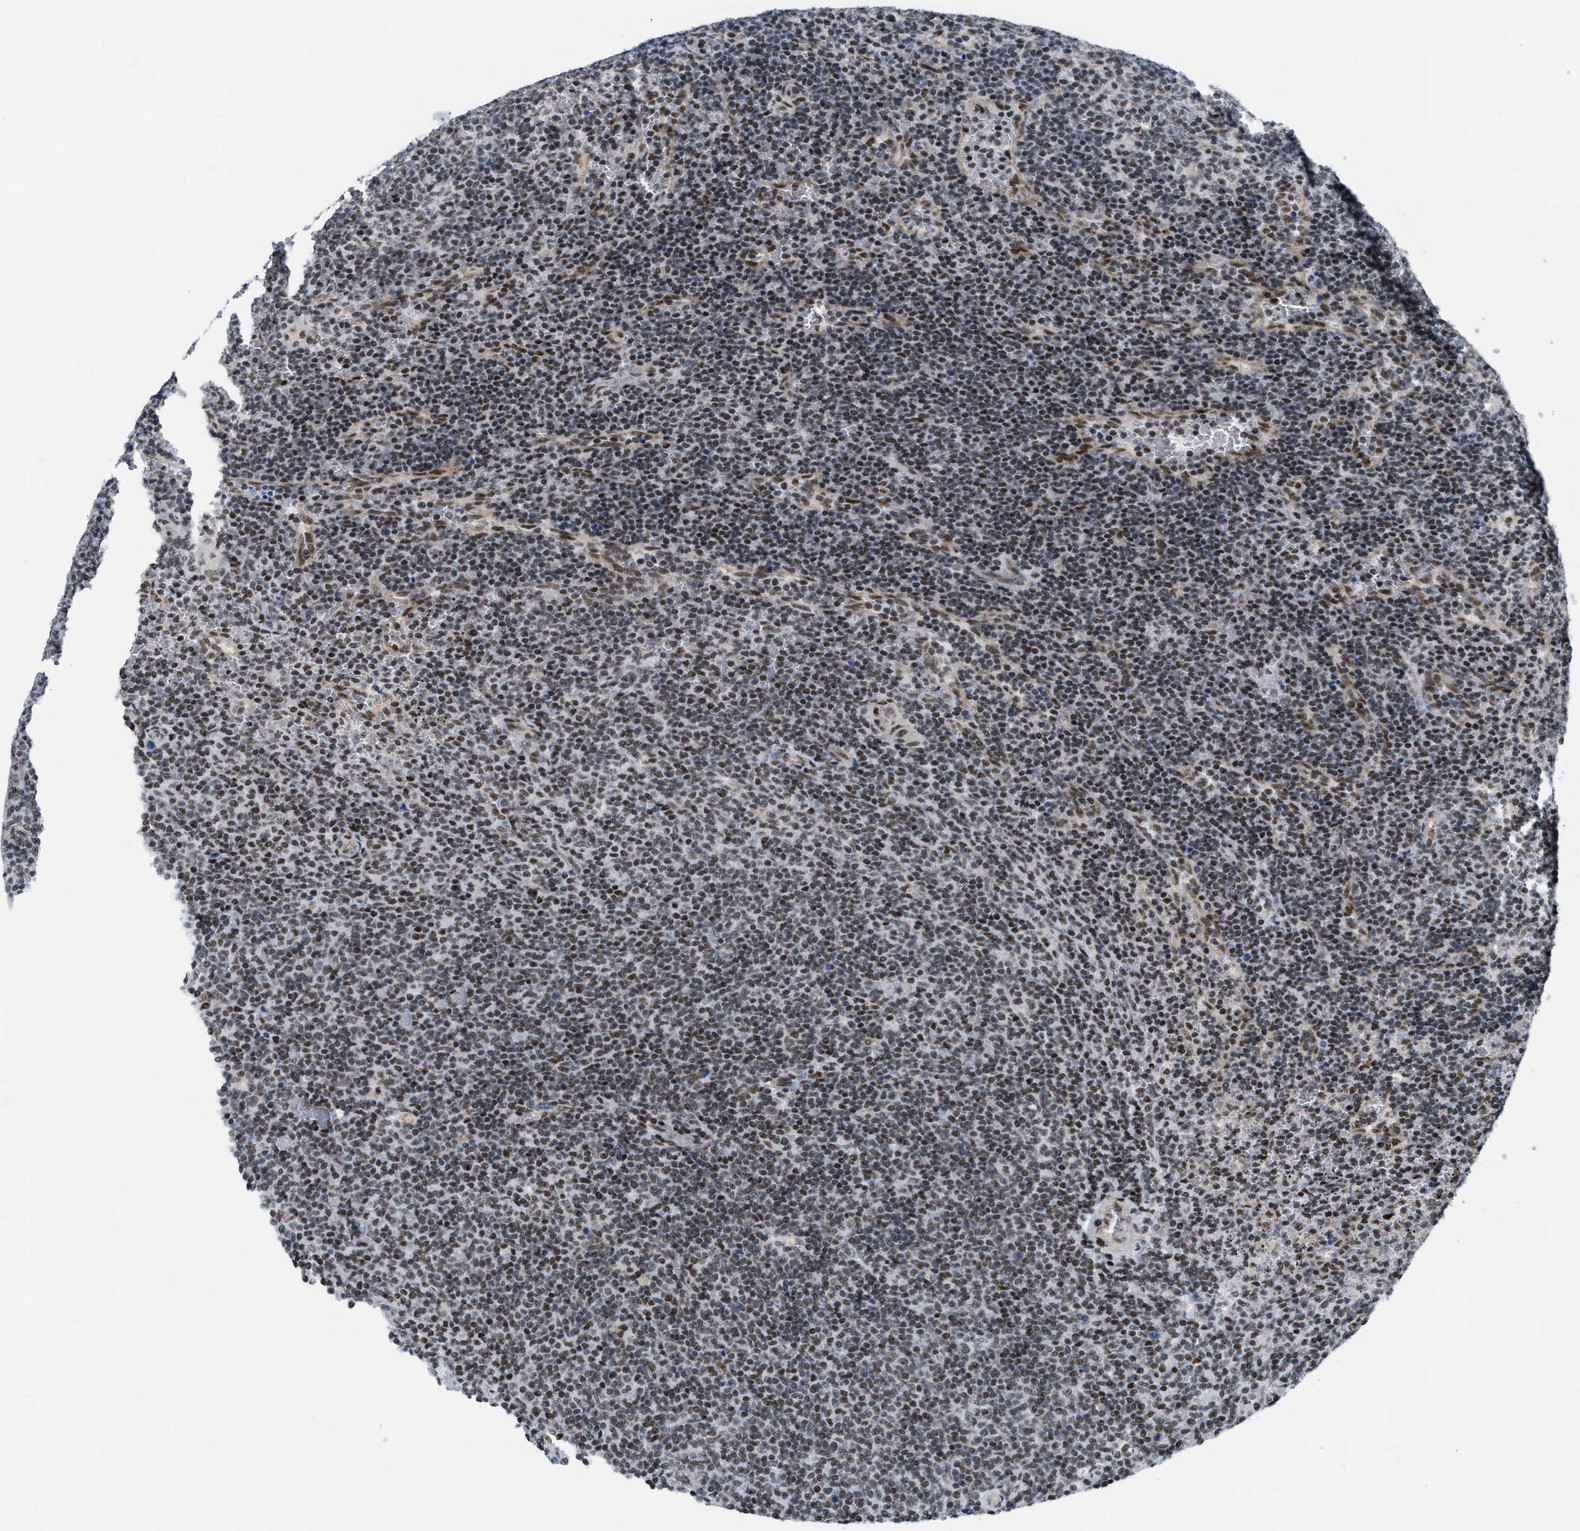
{"staining": {"intensity": "moderate", "quantity": ">75%", "location": "nuclear"}, "tissue": "lymphoma", "cell_type": "Tumor cells", "image_type": "cancer", "snomed": [{"axis": "morphology", "description": "Malignant lymphoma, non-Hodgkin's type, Low grade"}, {"axis": "topography", "description": "Spleen"}], "caption": "Tumor cells exhibit medium levels of moderate nuclear positivity in approximately >75% of cells in human malignant lymphoma, non-Hodgkin's type (low-grade).", "gene": "MIER1", "patient": {"sex": "female", "age": 19}}